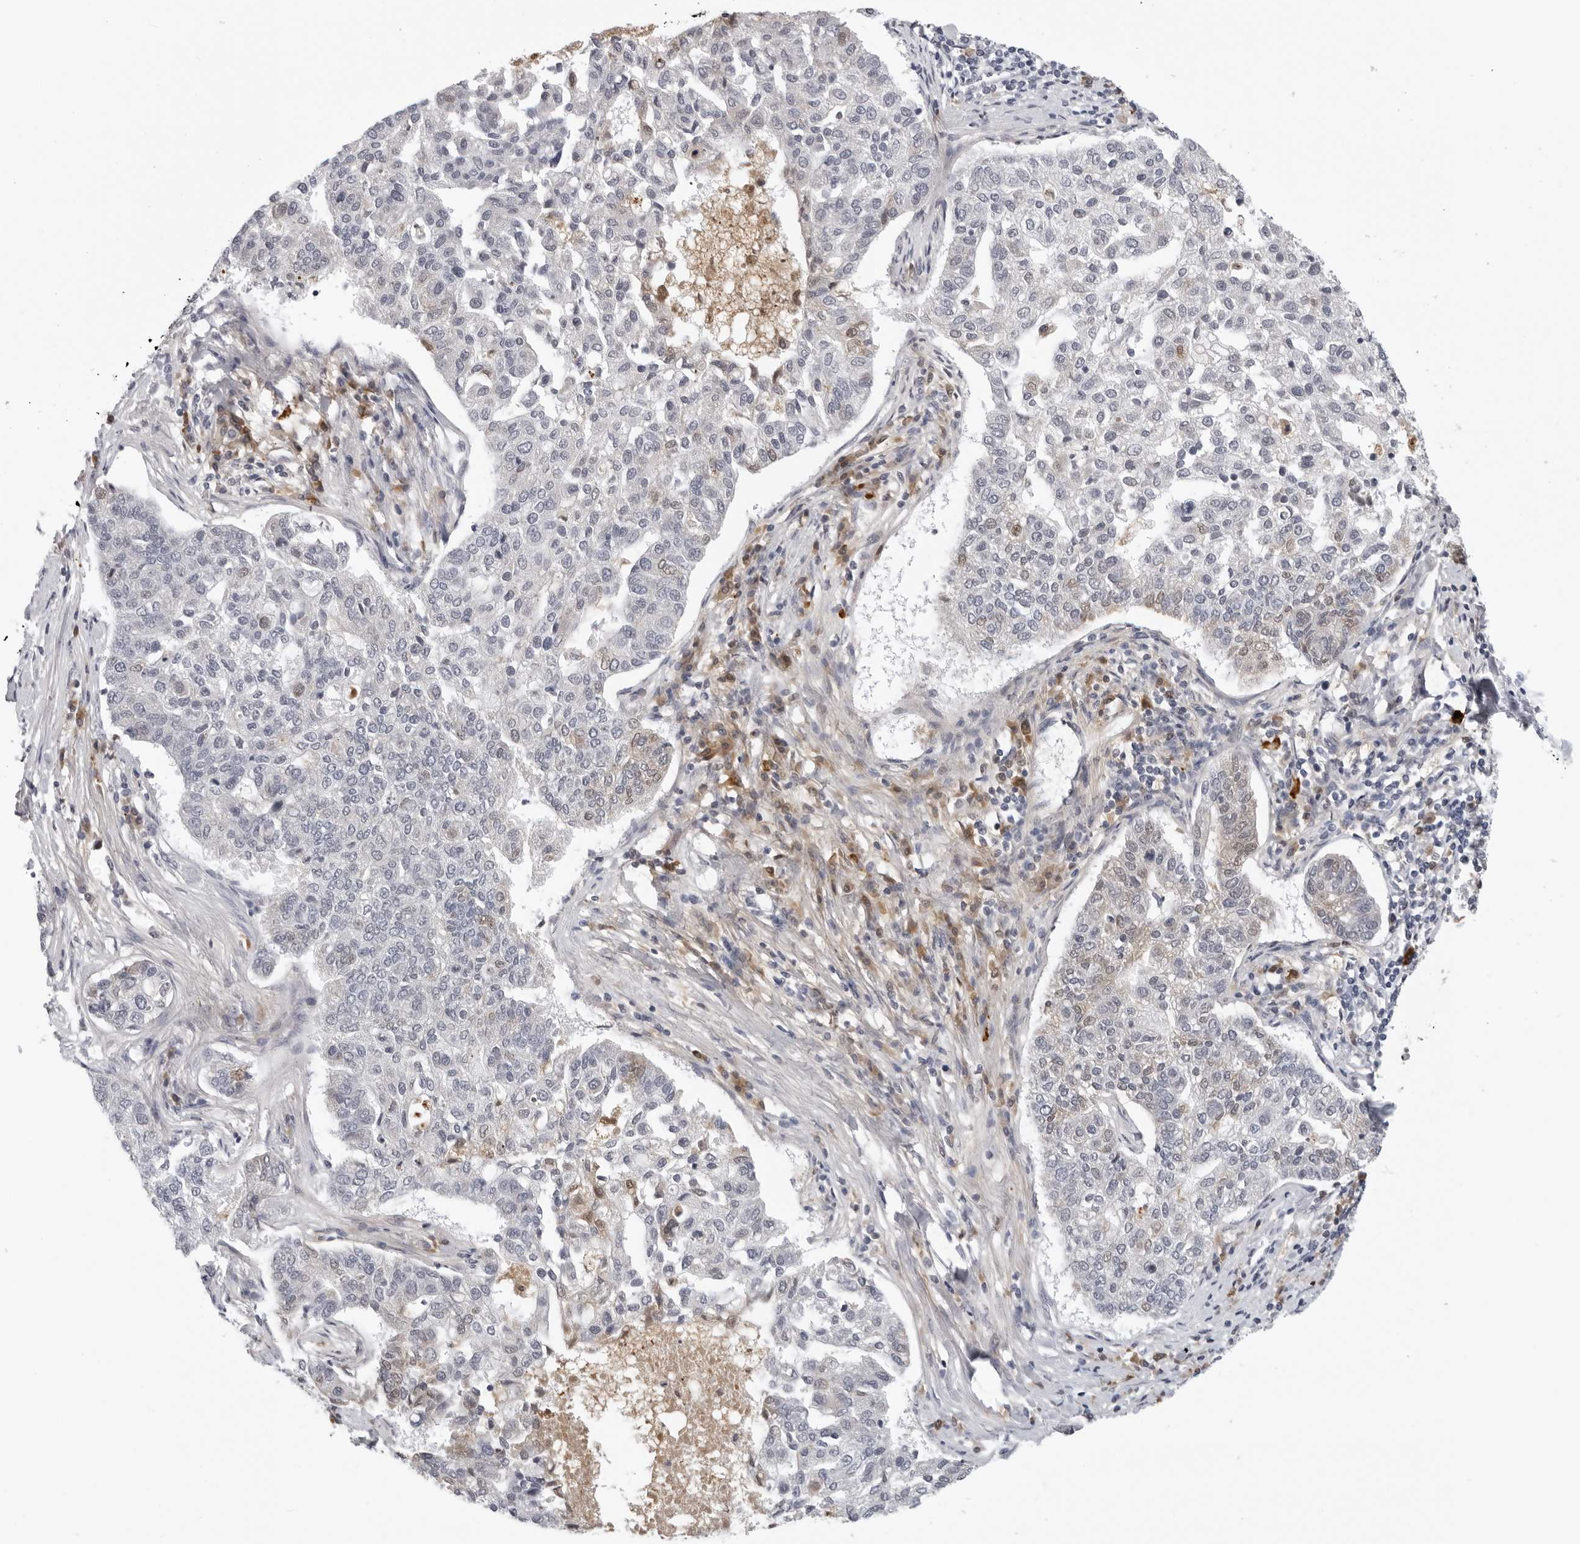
{"staining": {"intensity": "weak", "quantity": "<25%", "location": "cytoplasmic/membranous,nuclear"}, "tissue": "pancreatic cancer", "cell_type": "Tumor cells", "image_type": "cancer", "snomed": [{"axis": "morphology", "description": "Adenocarcinoma, NOS"}, {"axis": "topography", "description": "Pancreas"}], "caption": "Immunohistochemistry micrograph of neoplastic tissue: human pancreatic cancer stained with DAB (3,3'-diaminobenzidine) displays no significant protein expression in tumor cells.", "gene": "ZNF502", "patient": {"sex": "female", "age": 61}}